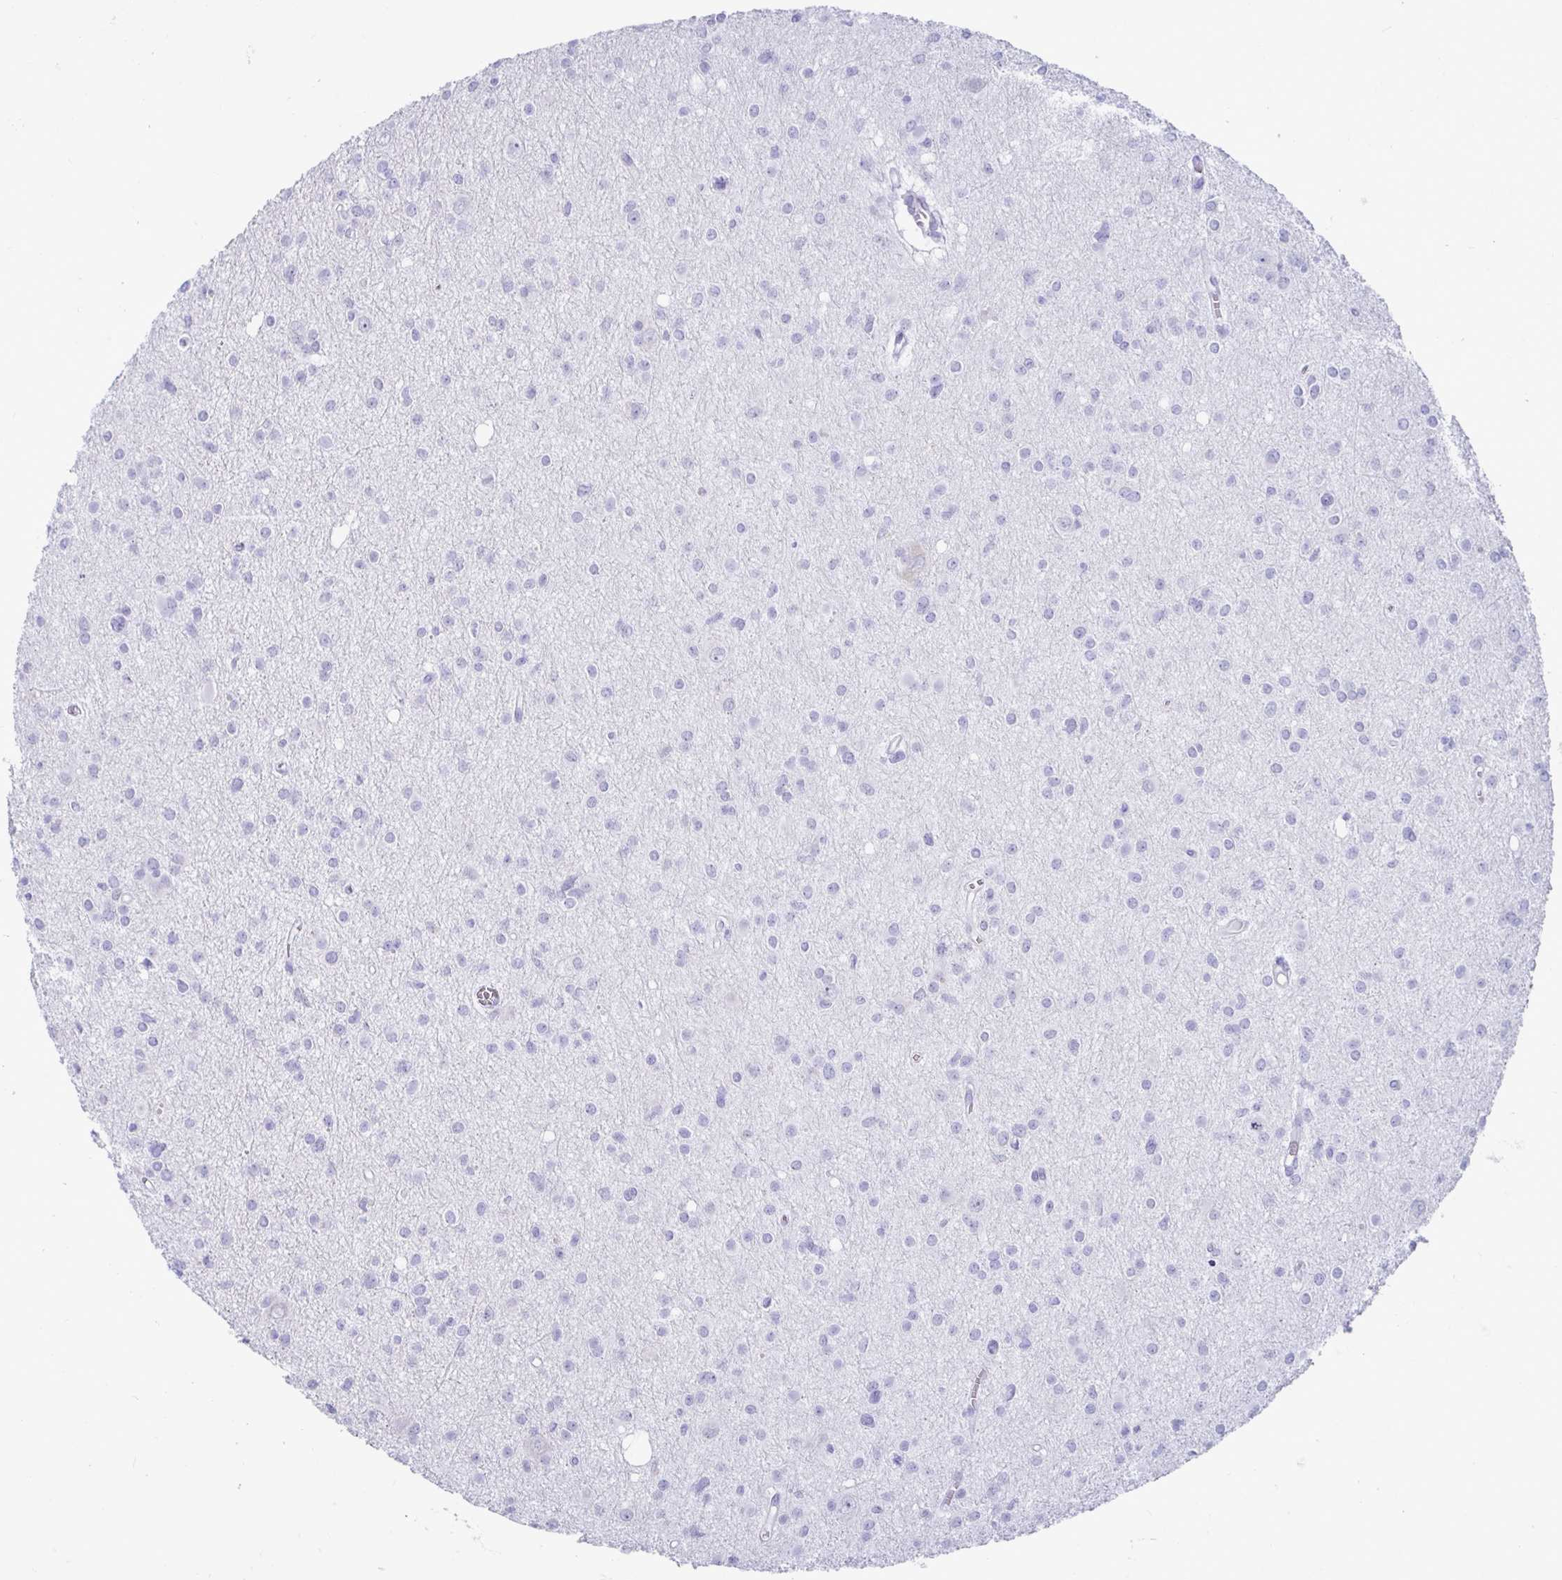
{"staining": {"intensity": "negative", "quantity": "none", "location": "none"}, "tissue": "glioma", "cell_type": "Tumor cells", "image_type": "cancer", "snomed": [{"axis": "morphology", "description": "Glioma, malignant, High grade"}, {"axis": "topography", "description": "Brain"}], "caption": "Immunohistochemical staining of glioma shows no significant staining in tumor cells.", "gene": "TFPI2", "patient": {"sex": "male", "age": 23}}